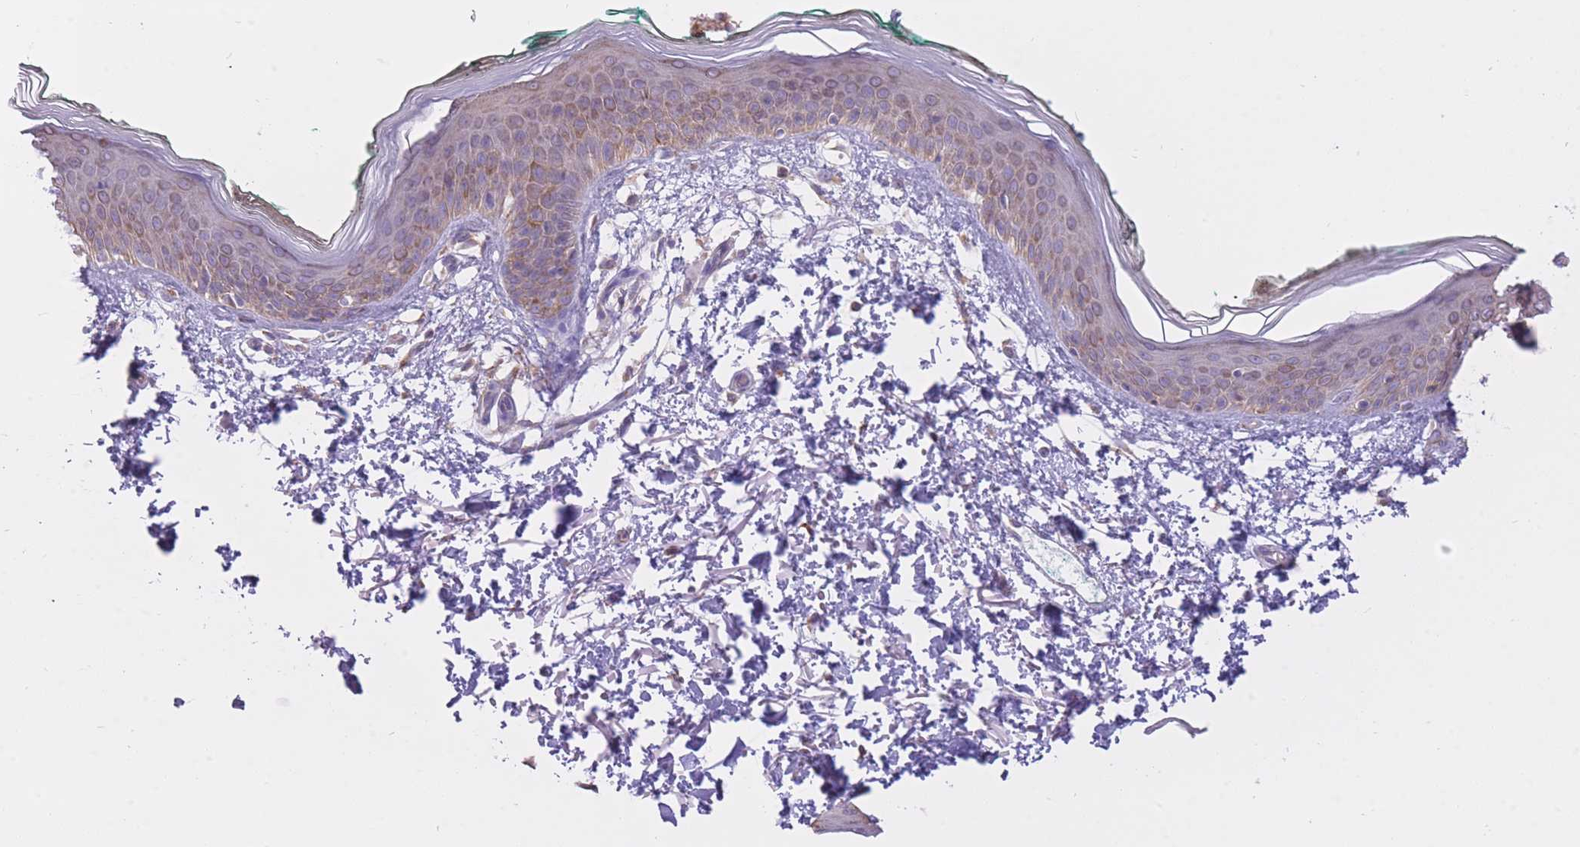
{"staining": {"intensity": "moderate", "quantity": "25%-75%", "location": "cytoplasmic/membranous"}, "tissue": "skin", "cell_type": "Fibroblasts", "image_type": "normal", "snomed": [{"axis": "morphology", "description": "Normal tissue, NOS"}, {"axis": "morphology", "description": "Malignant melanoma, NOS"}, {"axis": "topography", "description": "Skin"}], "caption": "Immunohistochemistry (IHC) photomicrograph of benign skin: skin stained using immunohistochemistry (IHC) exhibits medium levels of moderate protein expression localized specifically in the cytoplasmic/membranous of fibroblasts, appearing as a cytoplasmic/membranous brown color.", "gene": "ZNF501", "patient": {"sex": "male", "age": 62}}